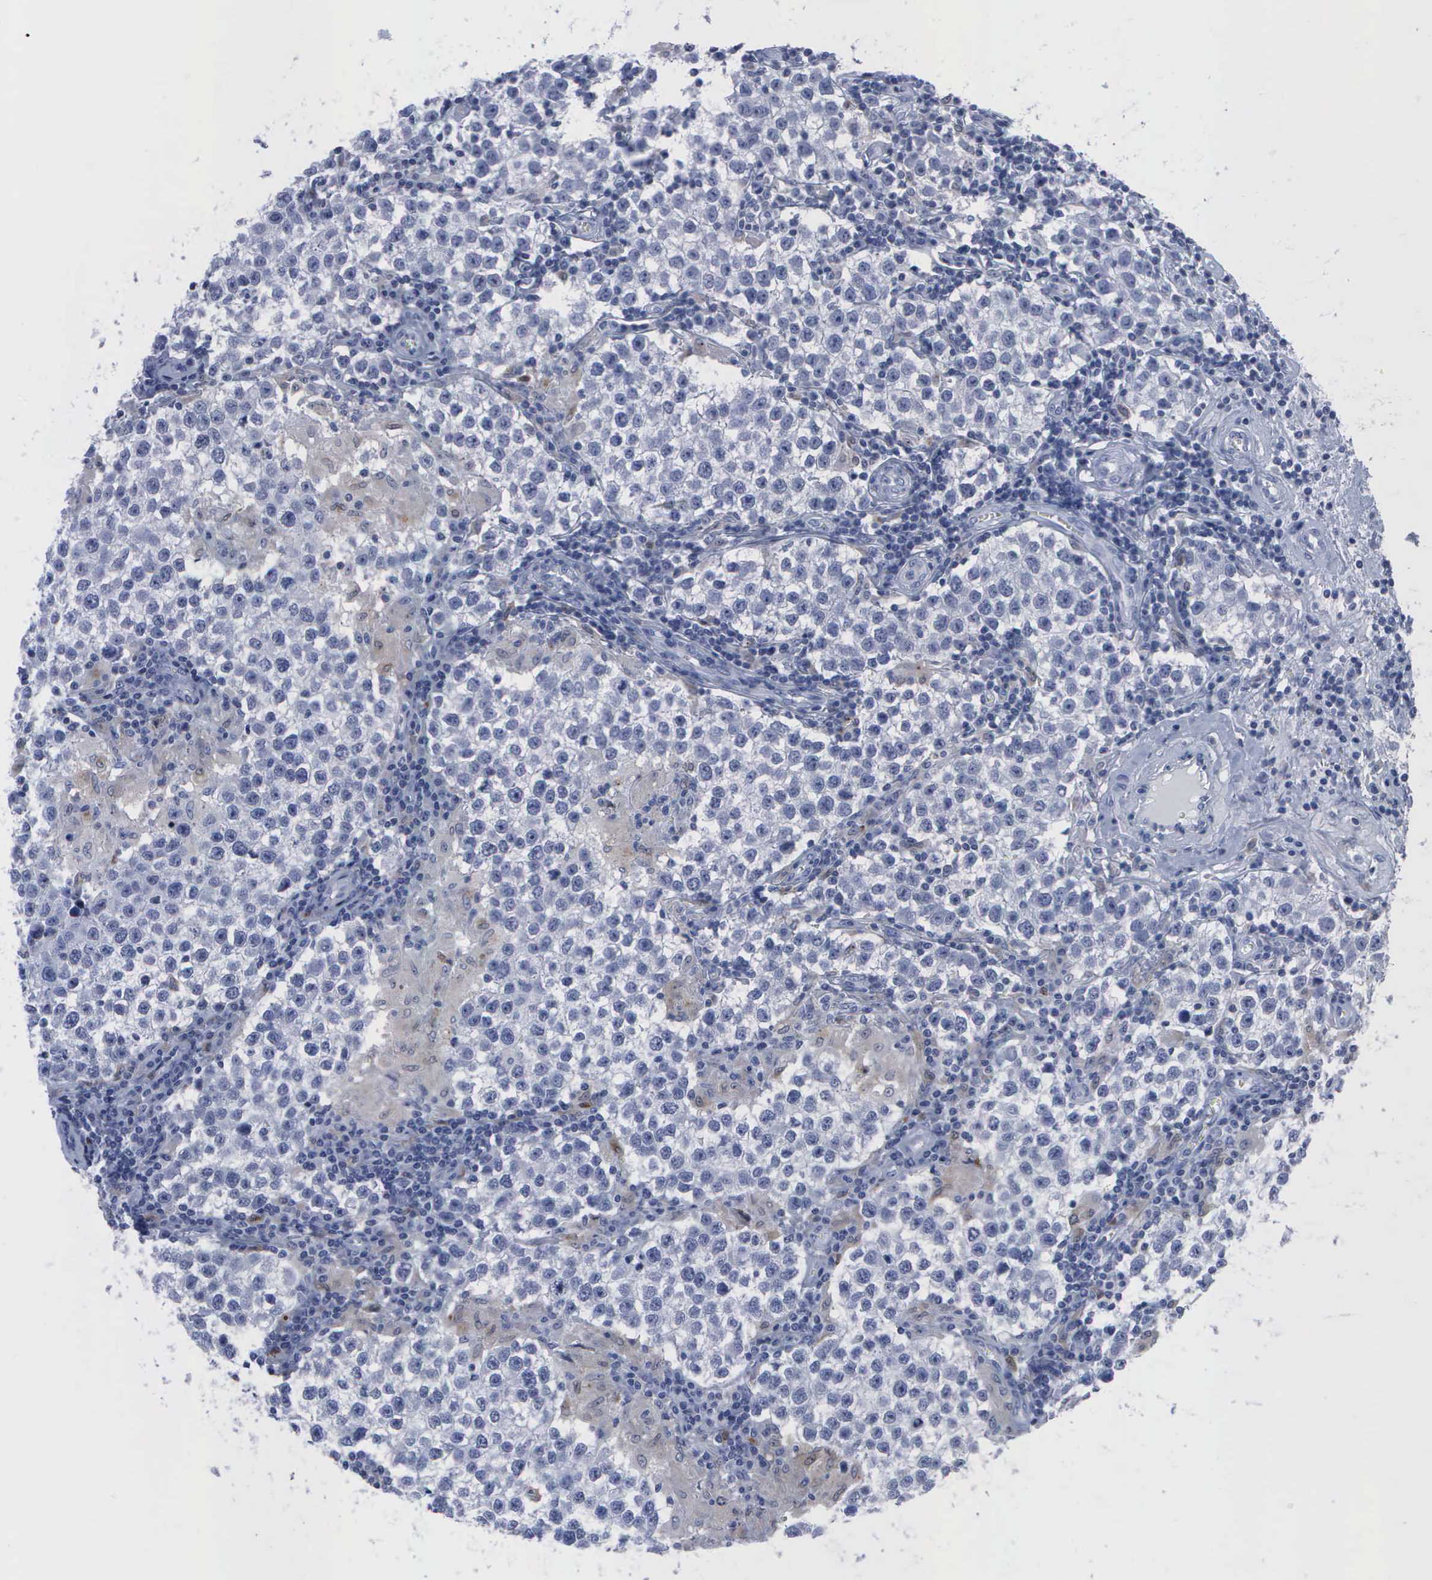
{"staining": {"intensity": "negative", "quantity": "none", "location": "none"}, "tissue": "testis cancer", "cell_type": "Tumor cells", "image_type": "cancer", "snomed": [{"axis": "morphology", "description": "Seminoma, NOS"}, {"axis": "topography", "description": "Testis"}], "caption": "IHC micrograph of testis cancer stained for a protein (brown), which exhibits no positivity in tumor cells.", "gene": "CSTA", "patient": {"sex": "male", "age": 36}}